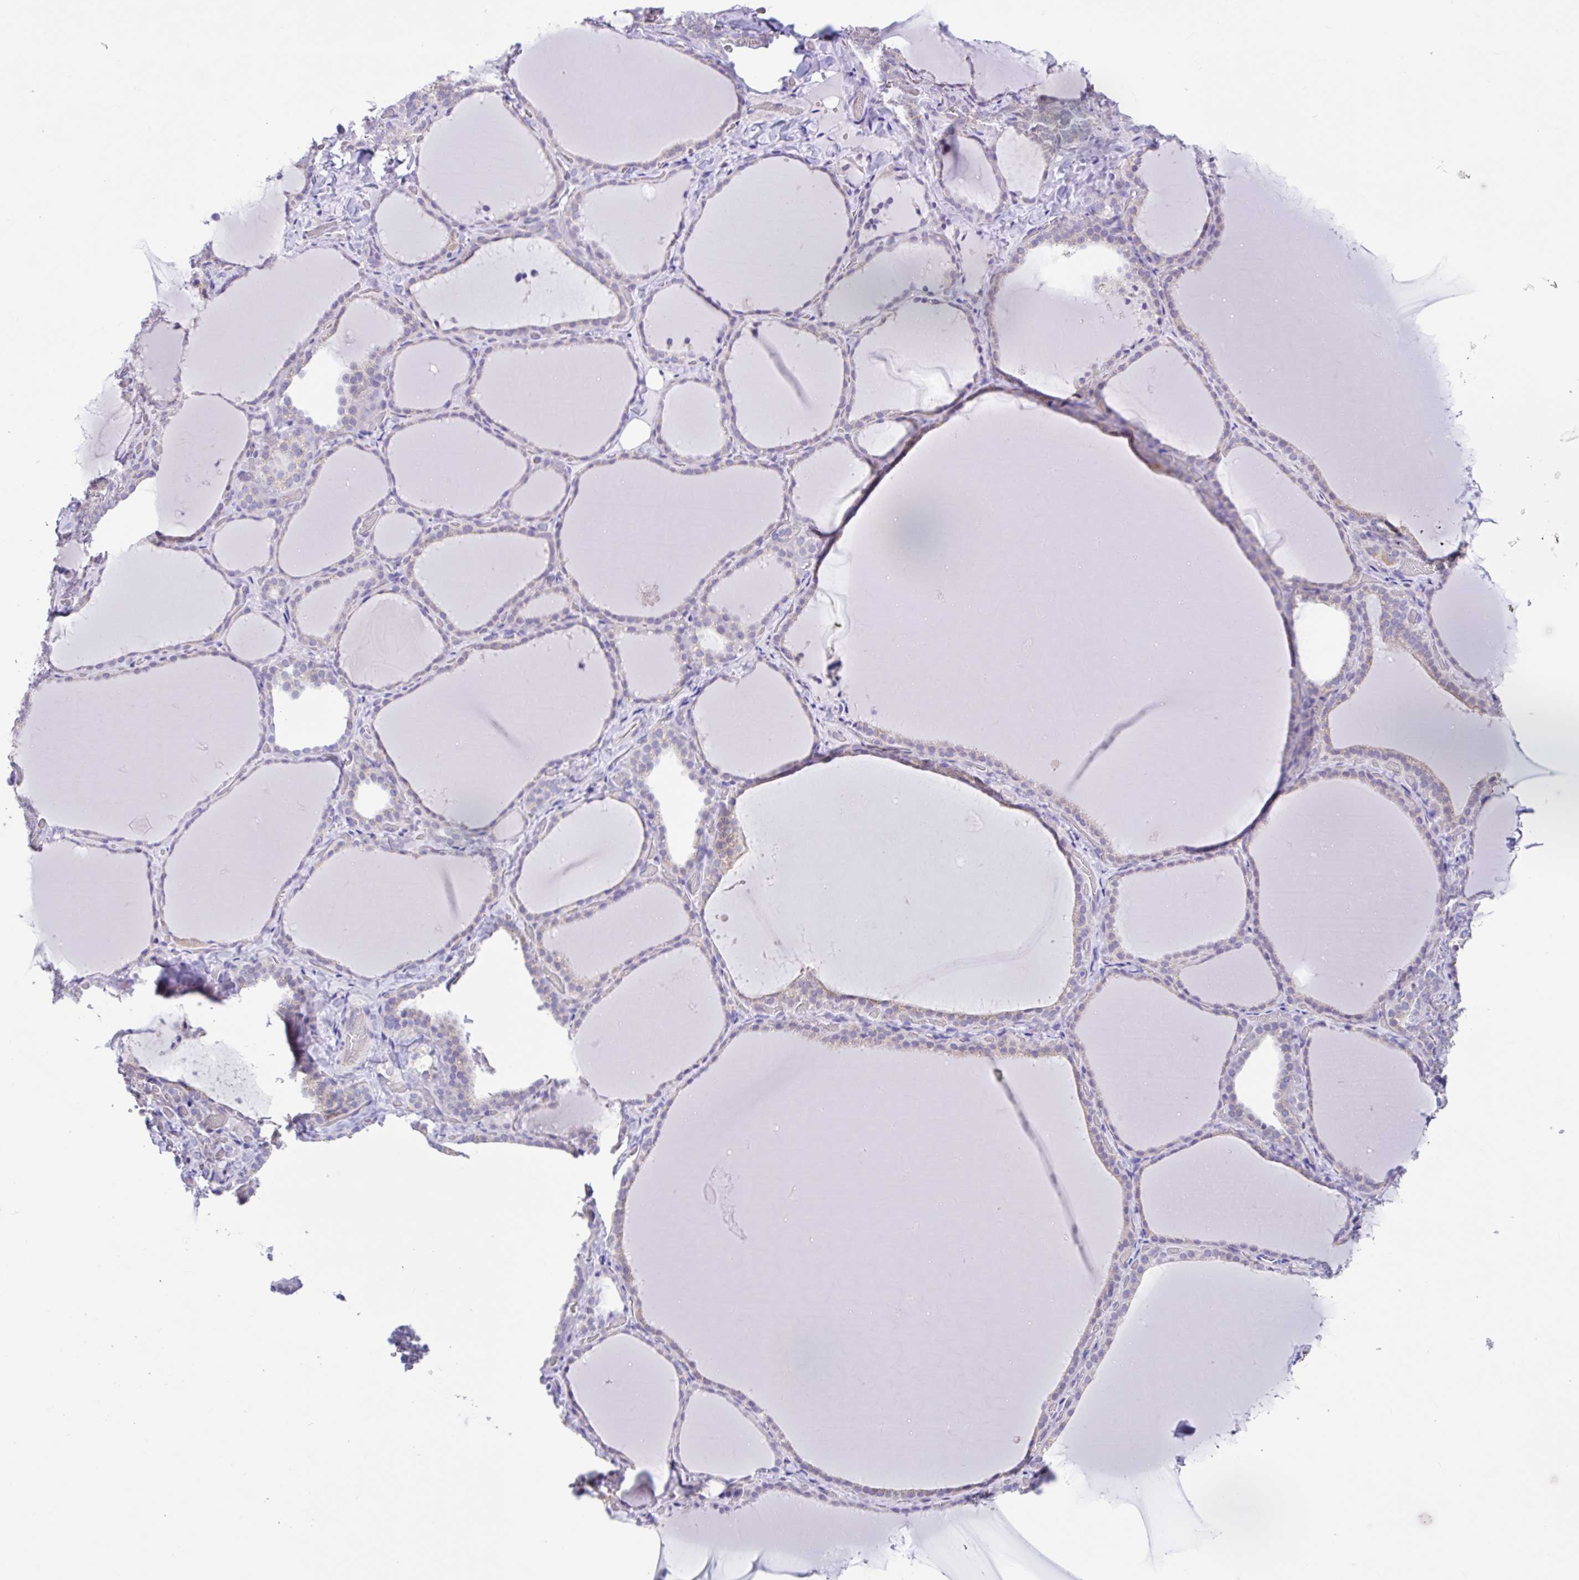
{"staining": {"intensity": "weak", "quantity": "<25%", "location": "cytoplasmic/membranous"}, "tissue": "thyroid gland", "cell_type": "Glandular cells", "image_type": "normal", "snomed": [{"axis": "morphology", "description": "Normal tissue, NOS"}, {"axis": "topography", "description": "Thyroid gland"}], "caption": "Image shows no significant protein positivity in glandular cells of normal thyroid gland. (DAB immunohistochemistry (IHC), high magnification).", "gene": "NDUFS2", "patient": {"sex": "female", "age": 22}}